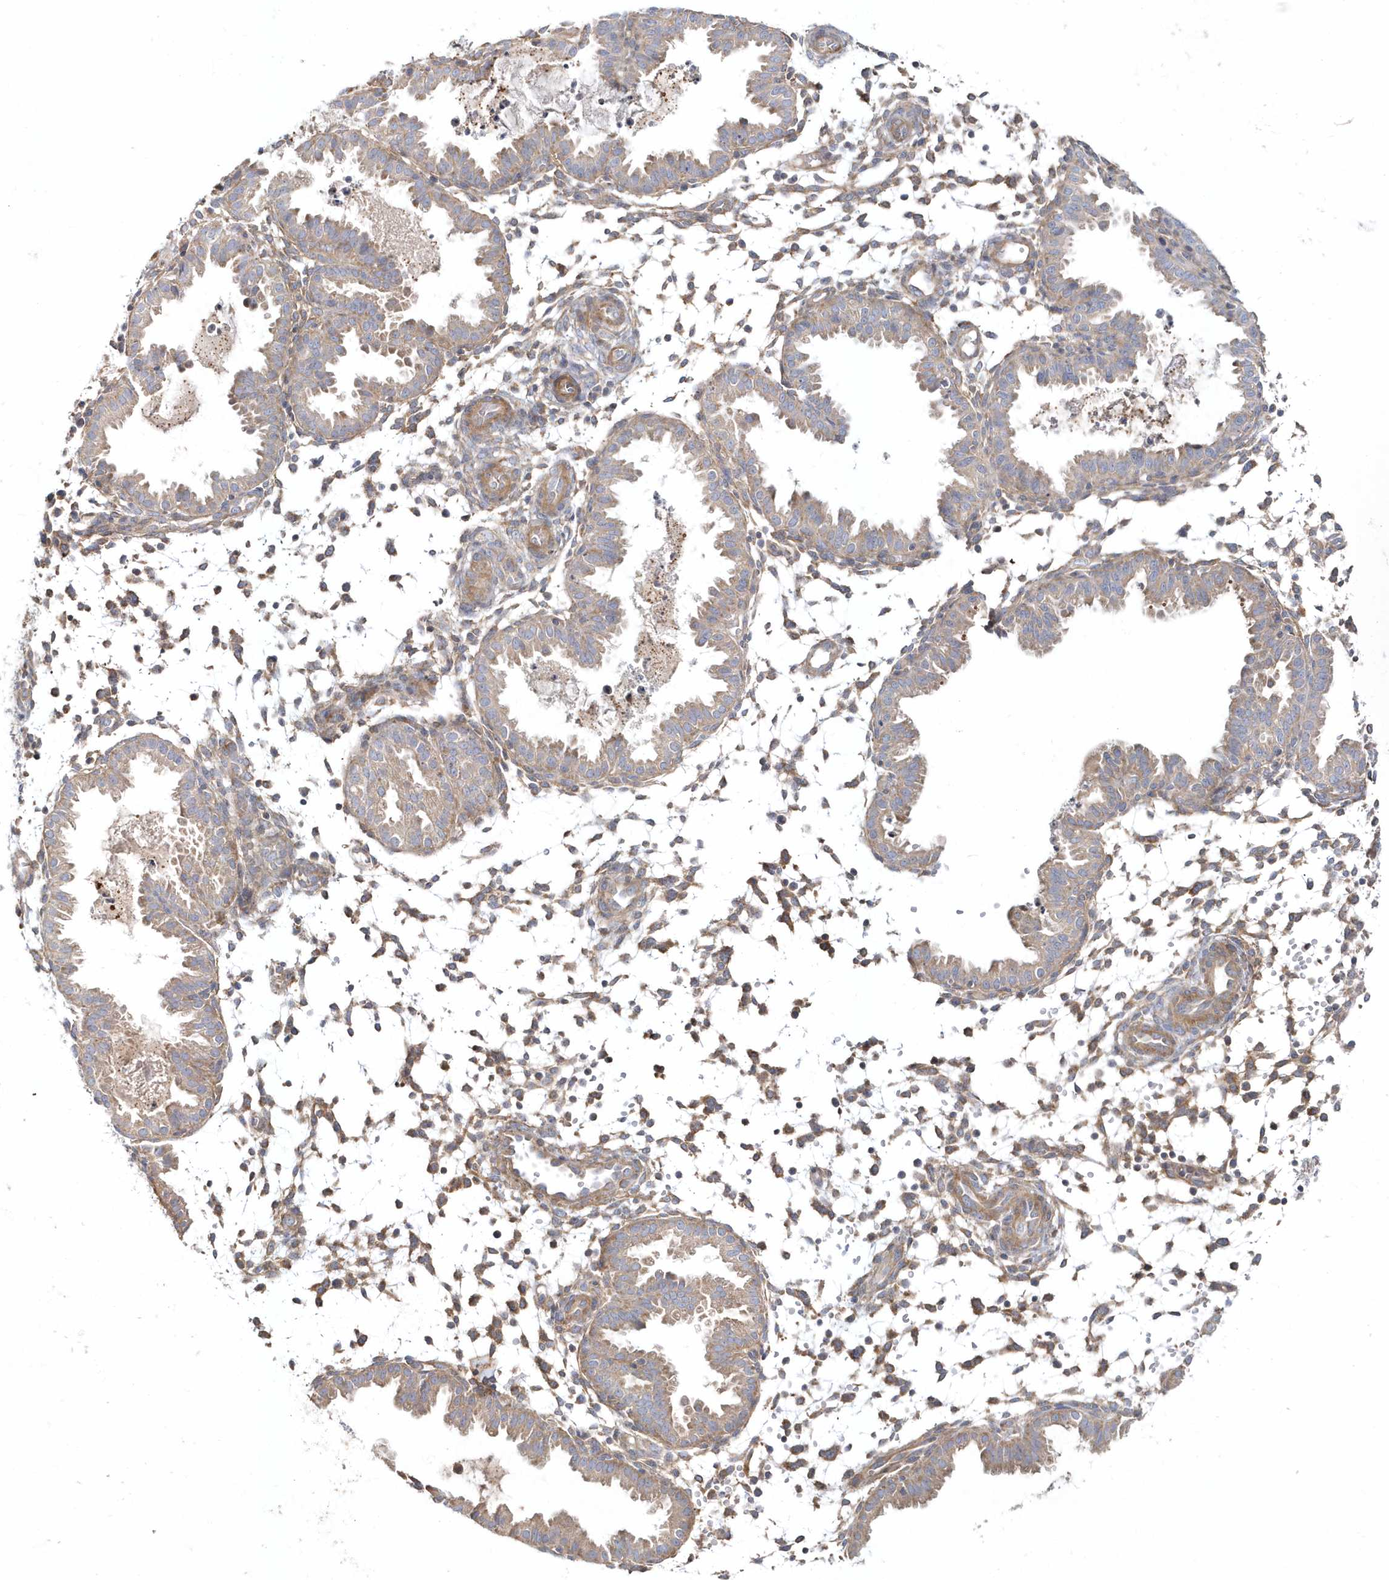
{"staining": {"intensity": "moderate", "quantity": "25%-75%", "location": "cytoplasmic/membranous"}, "tissue": "endometrium", "cell_type": "Cells in endometrial stroma", "image_type": "normal", "snomed": [{"axis": "morphology", "description": "Normal tissue, NOS"}, {"axis": "topography", "description": "Endometrium"}], "caption": "The immunohistochemical stain highlights moderate cytoplasmic/membranous expression in cells in endometrial stroma of benign endometrium. Using DAB (3,3'-diaminobenzidine) (brown) and hematoxylin (blue) stains, captured at high magnification using brightfield microscopy.", "gene": "LEXM", "patient": {"sex": "female", "age": 33}}